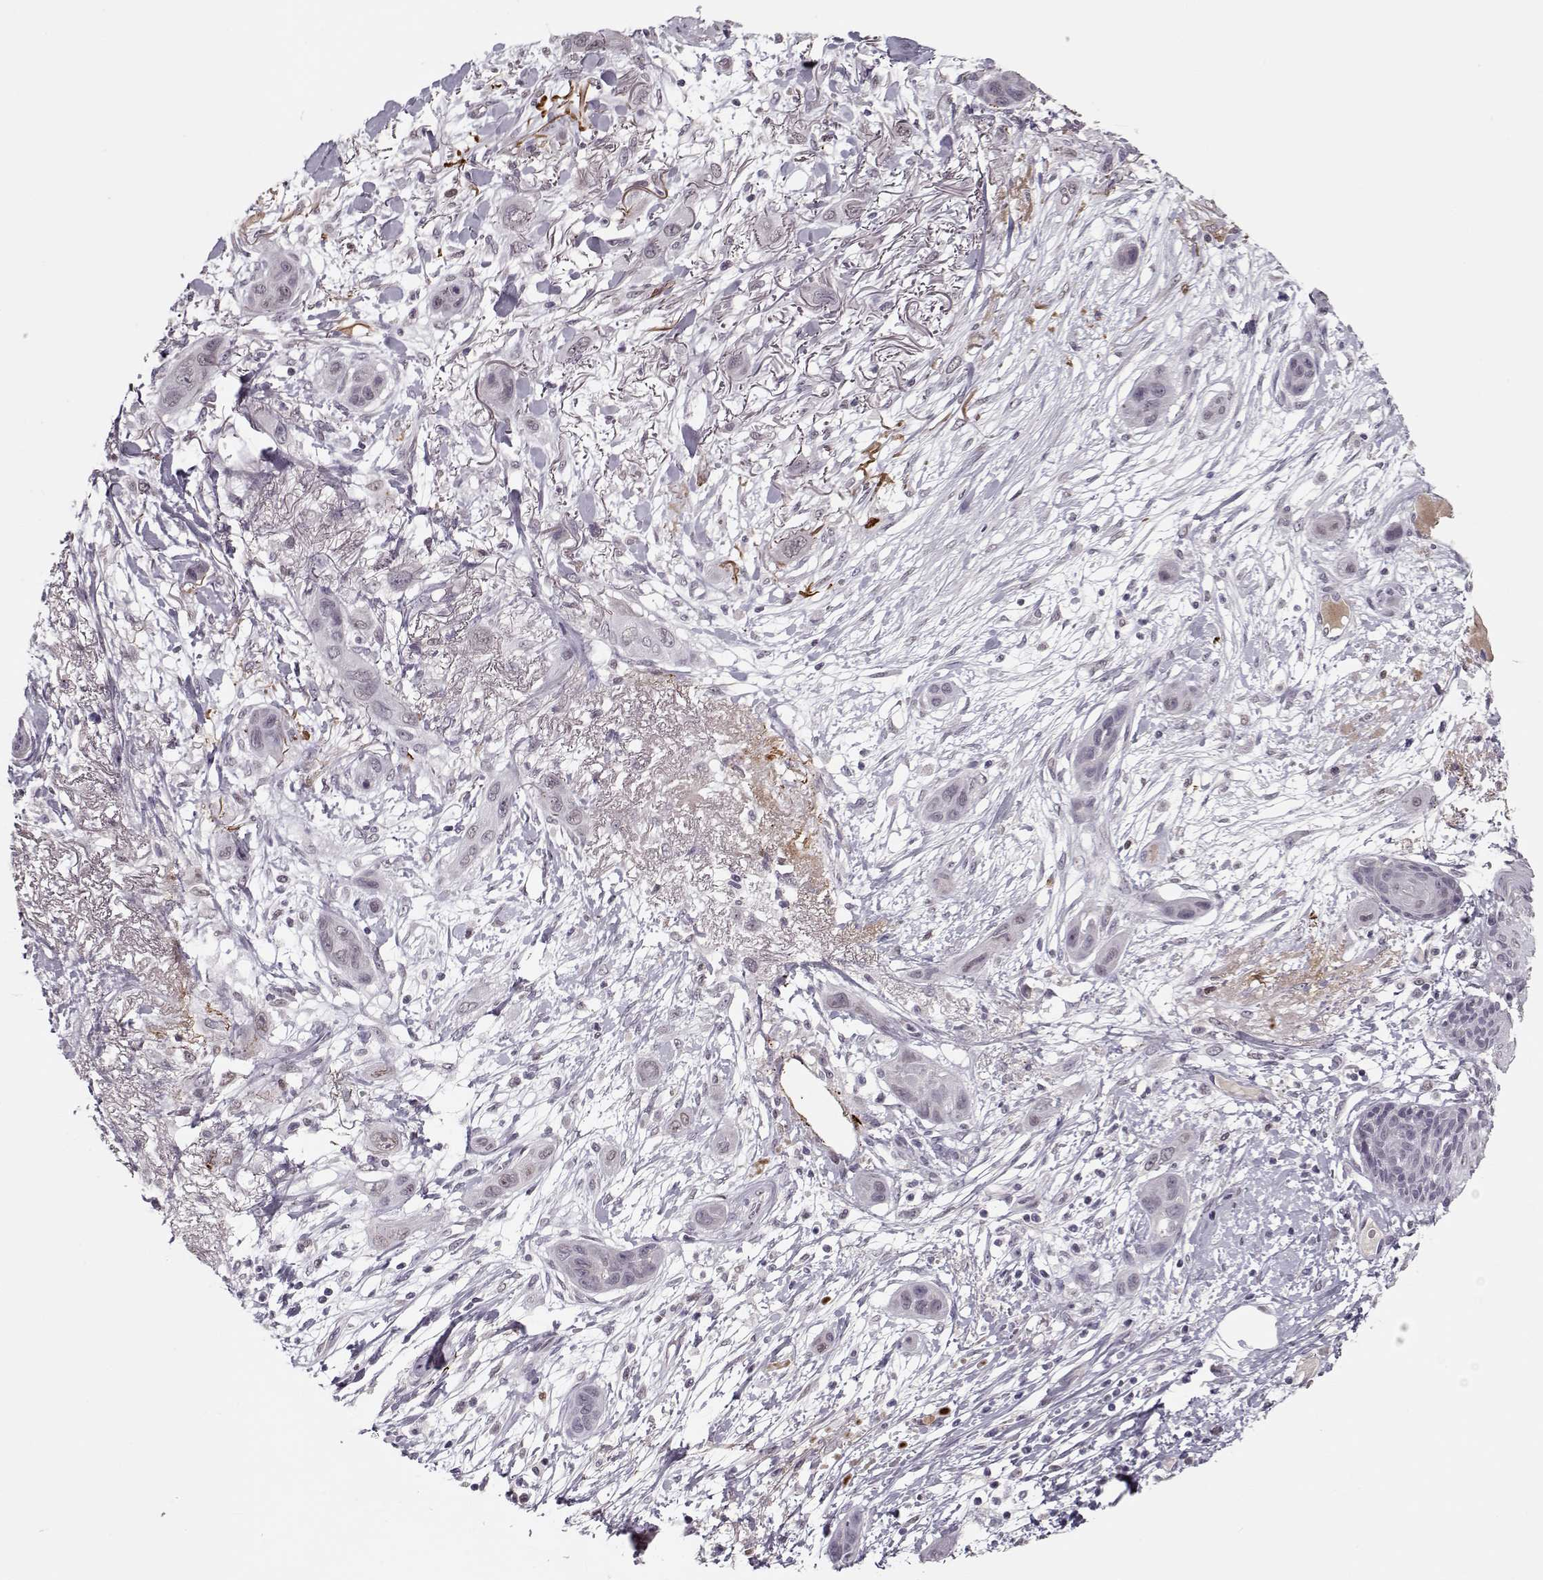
{"staining": {"intensity": "negative", "quantity": "none", "location": "none"}, "tissue": "skin cancer", "cell_type": "Tumor cells", "image_type": "cancer", "snomed": [{"axis": "morphology", "description": "Squamous cell carcinoma, NOS"}, {"axis": "topography", "description": "Skin"}], "caption": "Immunohistochemical staining of human skin cancer displays no significant staining in tumor cells.", "gene": "DNAI3", "patient": {"sex": "male", "age": 79}}